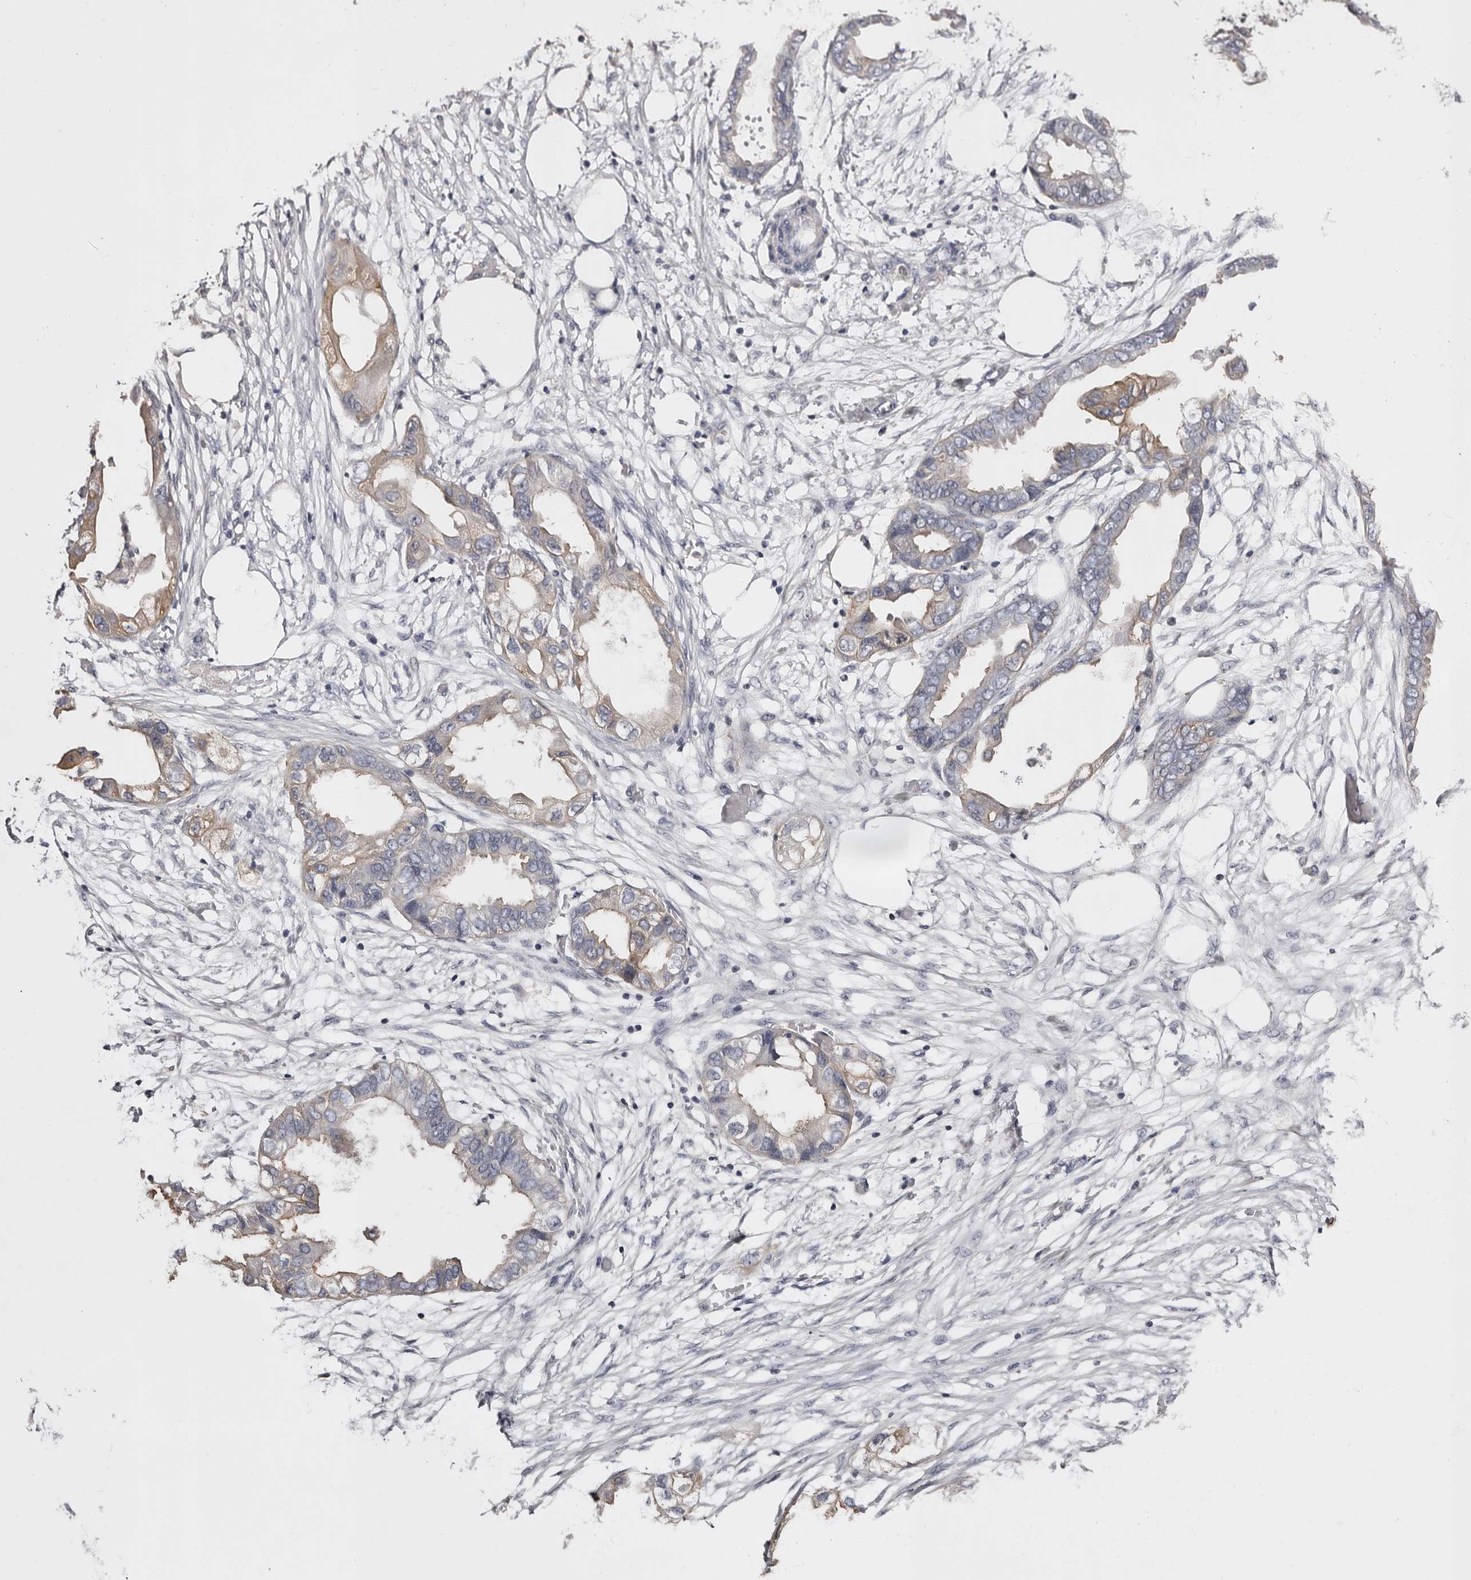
{"staining": {"intensity": "weak", "quantity": "25%-75%", "location": "cytoplasmic/membranous"}, "tissue": "endometrial cancer", "cell_type": "Tumor cells", "image_type": "cancer", "snomed": [{"axis": "morphology", "description": "Adenocarcinoma, NOS"}, {"axis": "morphology", "description": "Adenocarcinoma, metastatic, NOS"}, {"axis": "topography", "description": "Adipose tissue"}, {"axis": "topography", "description": "Endometrium"}], "caption": "IHC staining of metastatic adenocarcinoma (endometrial), which demonstrates low levels of weak cytoplasmic/membranous positivity in about 25%-75% of tumor cells indicating weak cytoplasmic/membranous protein expression. The staining was performed using DAB (brown) for protein detection and nuclei were counterstained in hematoxylin (blue).", "gene": "LAD1", "patient": {"sex": "female", "age": 67}}